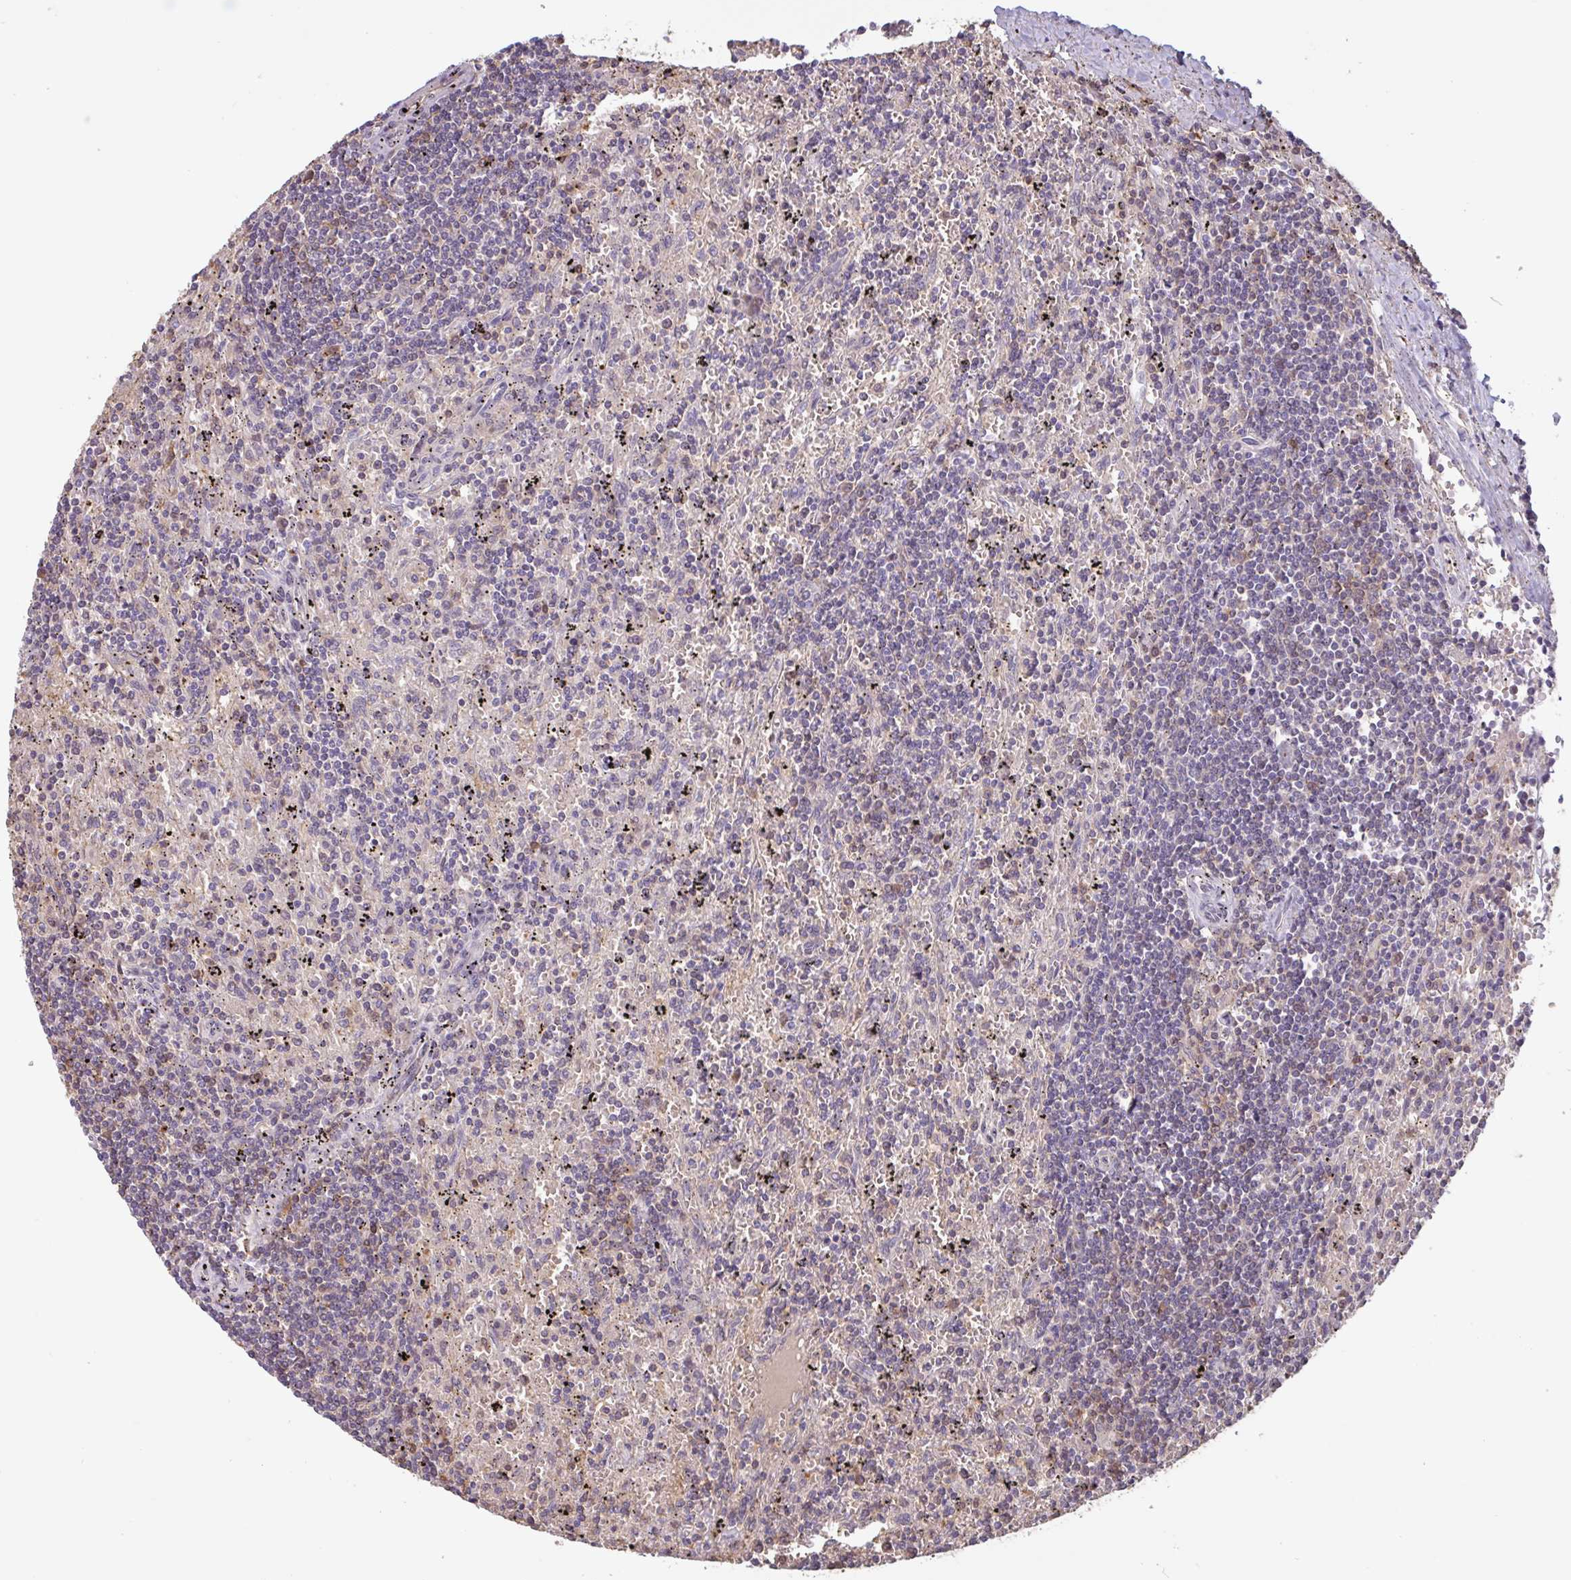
{"staining": {"intensity": "negative", "quantity": "none", "location": "none"}, "tissue": "lymphoma", "cell_type": "Tumor cells", "image_type": "cancer", "snomed": [{"axis": "morphology", "description": "Malignant lymphoma, non-Hodgkin's type, Low grade"}, {"axis": "topography", "description": "Spleen"}], "caption": "Lymphoma stained for a protein using immunohistochemistry (IHC) shows no staining tumor cells.", "gene": "OTOP2", "patient": {"sex": "male", "age": 76}}